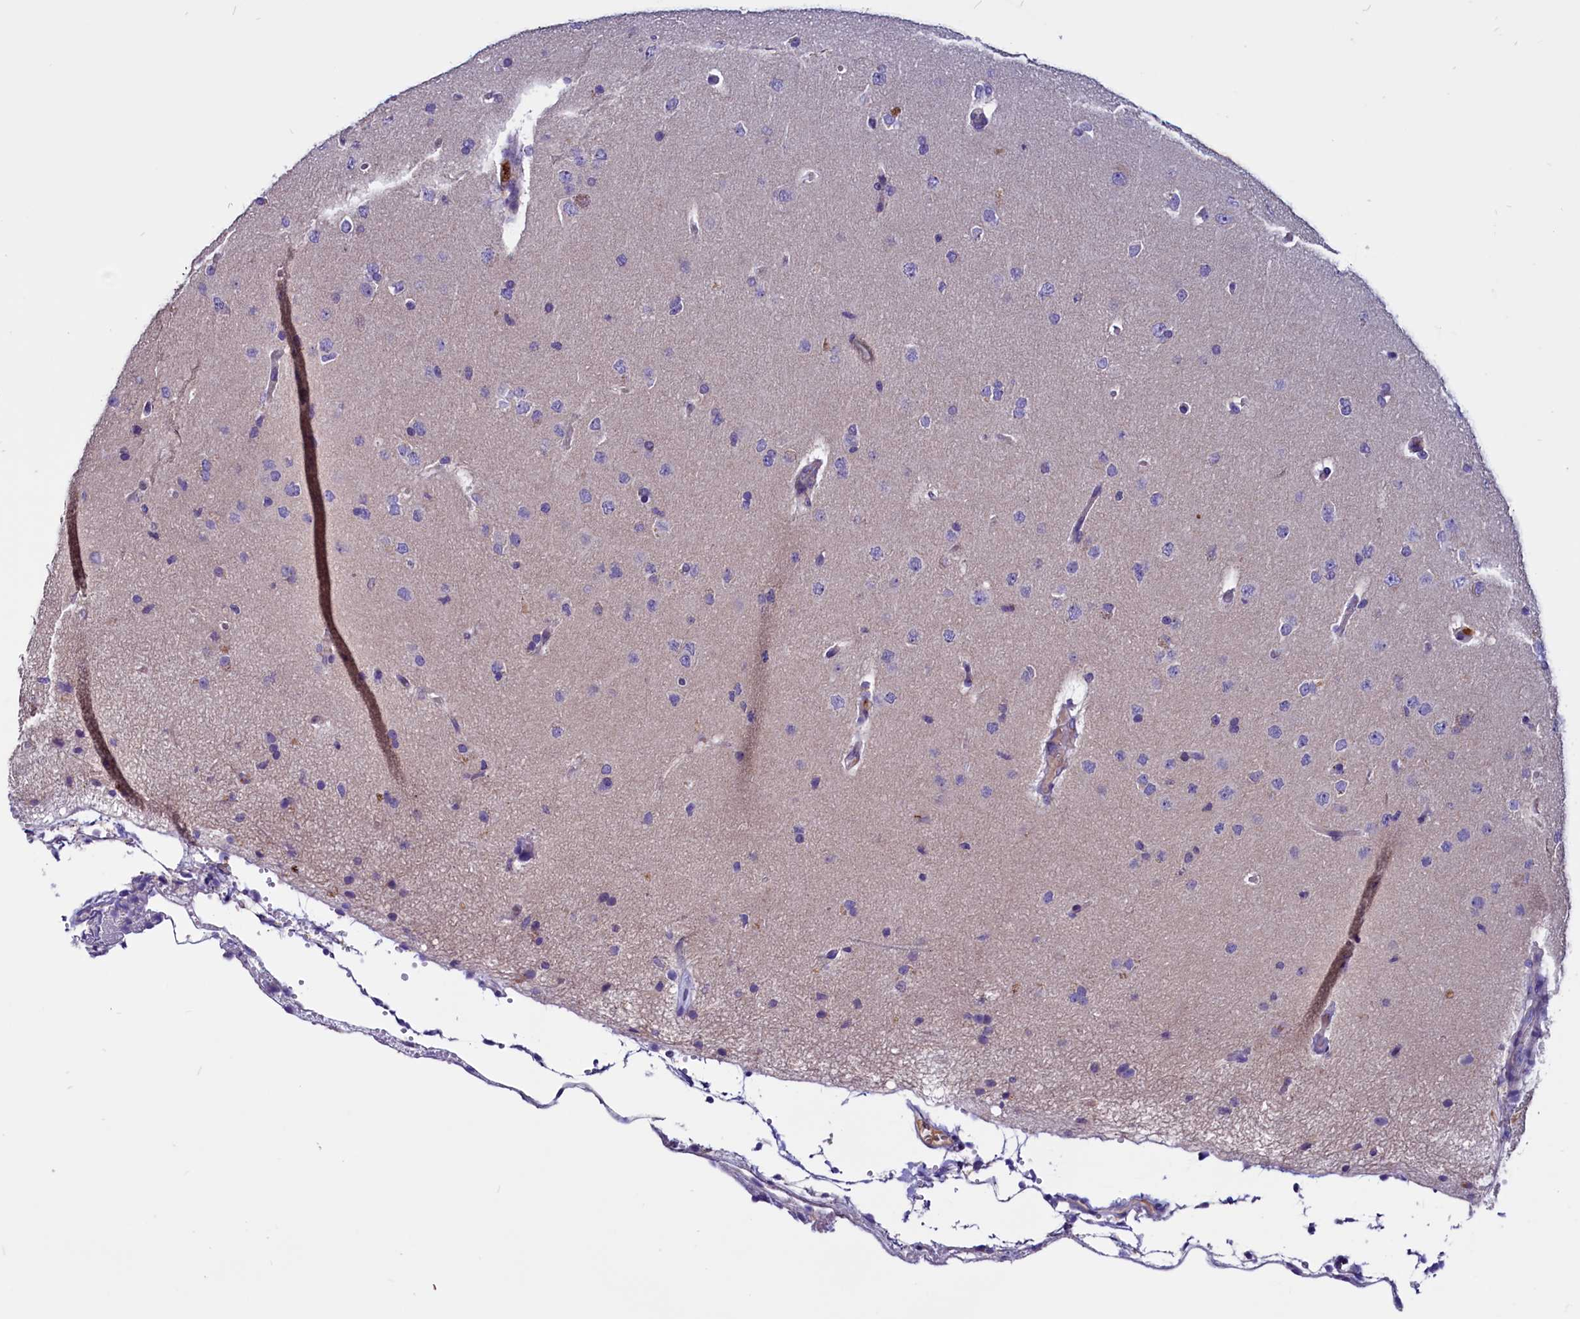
{"staining": {"intensity": "negative", "quantity": "none", "location": "none"}, "tissue": "glioma", "cell_type": "Tumor cells", "image_type": "cancer", "snomed": [{"axis": "morphology", "description": "Glioma, malignant, High grade"}, {"axis": "topography", "description": "Brain"}], "caption": "High power microscopy photomicrograph of an immunohistochemistry histopathology image of glioma, revealing no significant expression in tumor cells. The staining is performed using DAB brown chromogen with nuclei counter-stained in using hematoxylin.", "gene": "CCBE1", "patient": {"sex": "male", "age": 72}}